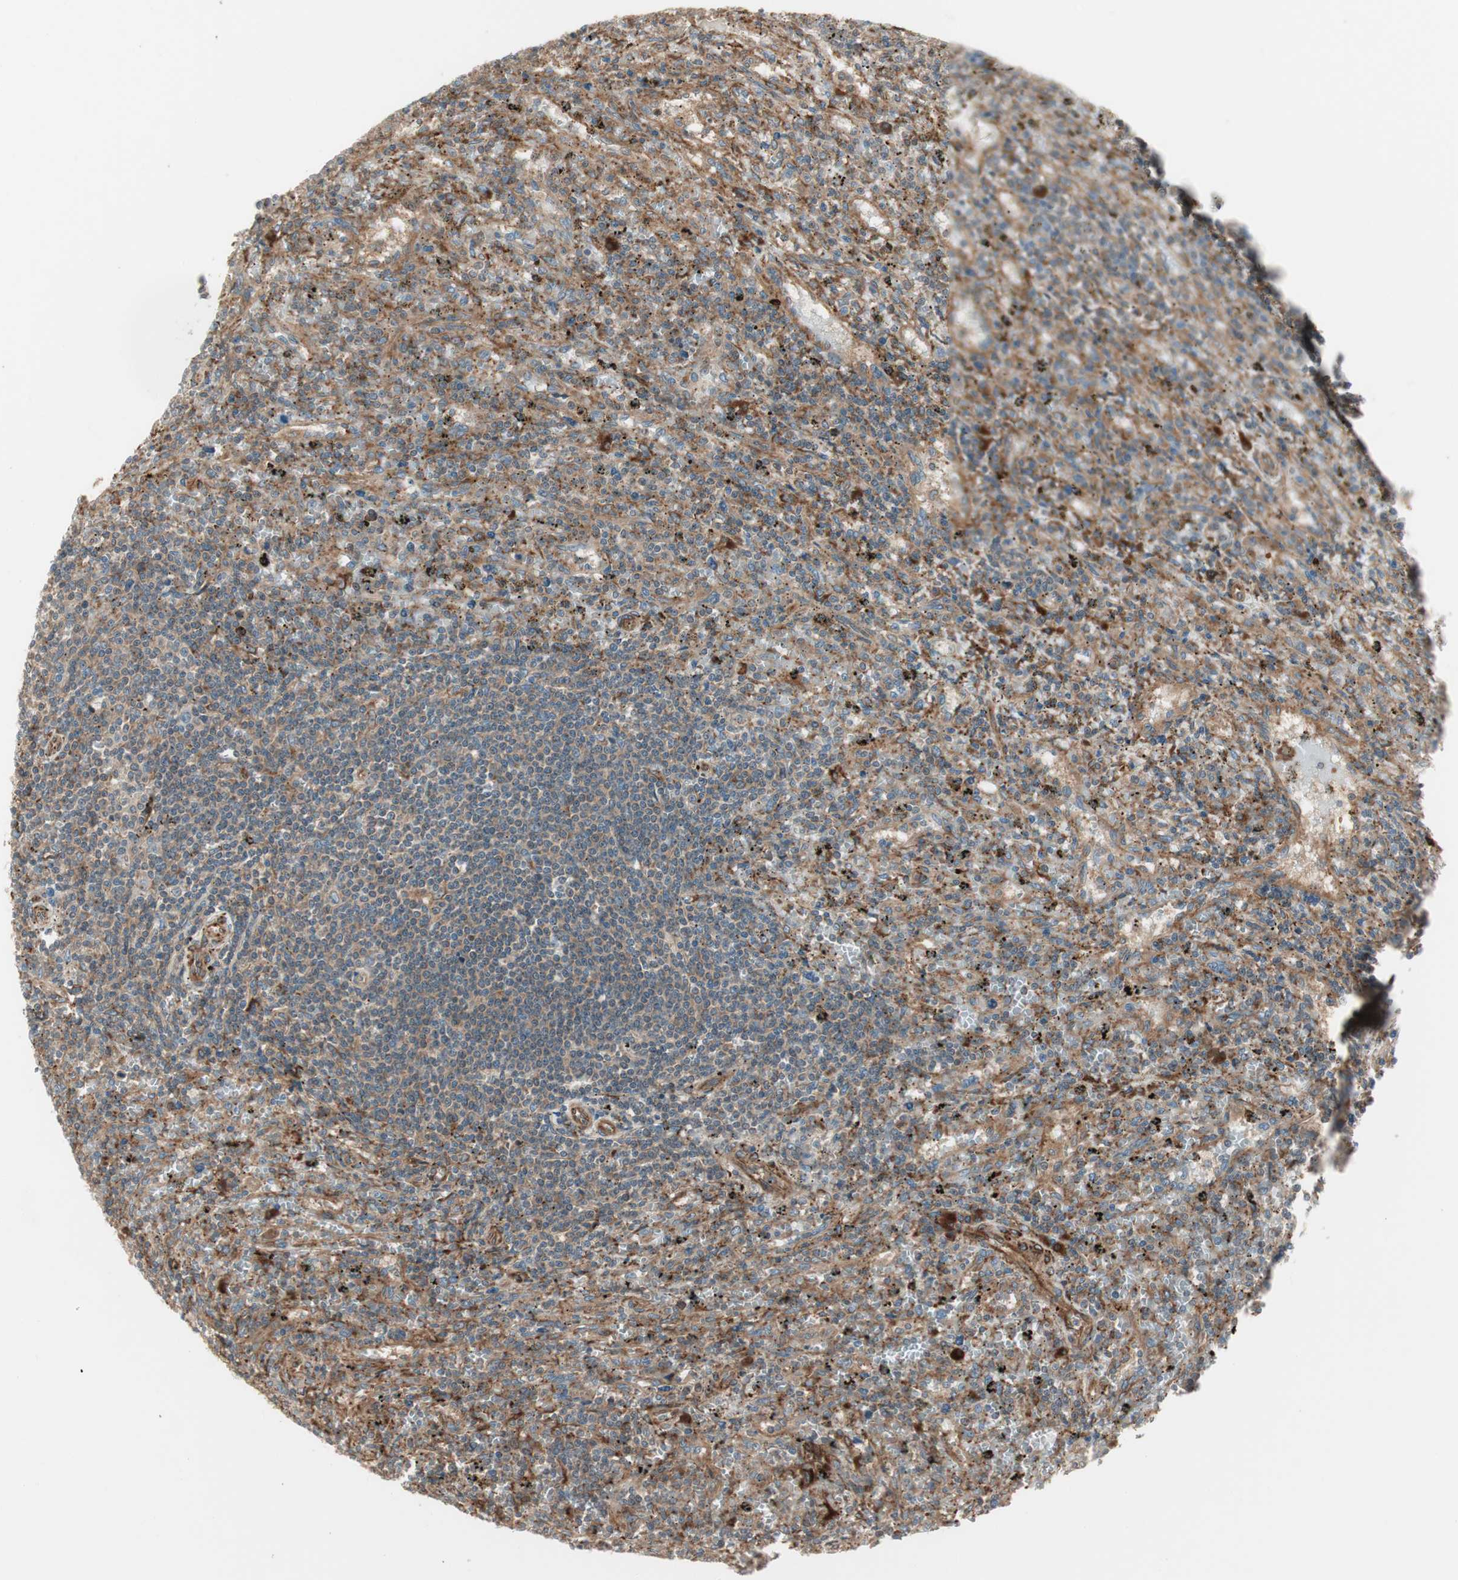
{"staining": {"intensity": "moderate", "quantity": "25%-75%", "location": "cytoplasmic/membranous"}, "tissue": "lymphoma", "cell_type": "Tumor cells", "image_type": "cancer", "snomed": [{"axis": "morphology", "description": "Malignant lymphoma, non-Hodgkin's type, Low grade"}, {"axis": "topography", "description": "Spleen"}], "caption": "Moderate cytoplasmic/membranous expression is present in about 25%-75% of tumor cells in lymphoma.", "gene": "PRKG1", "patient": {"sex": "male", "age": 76}}